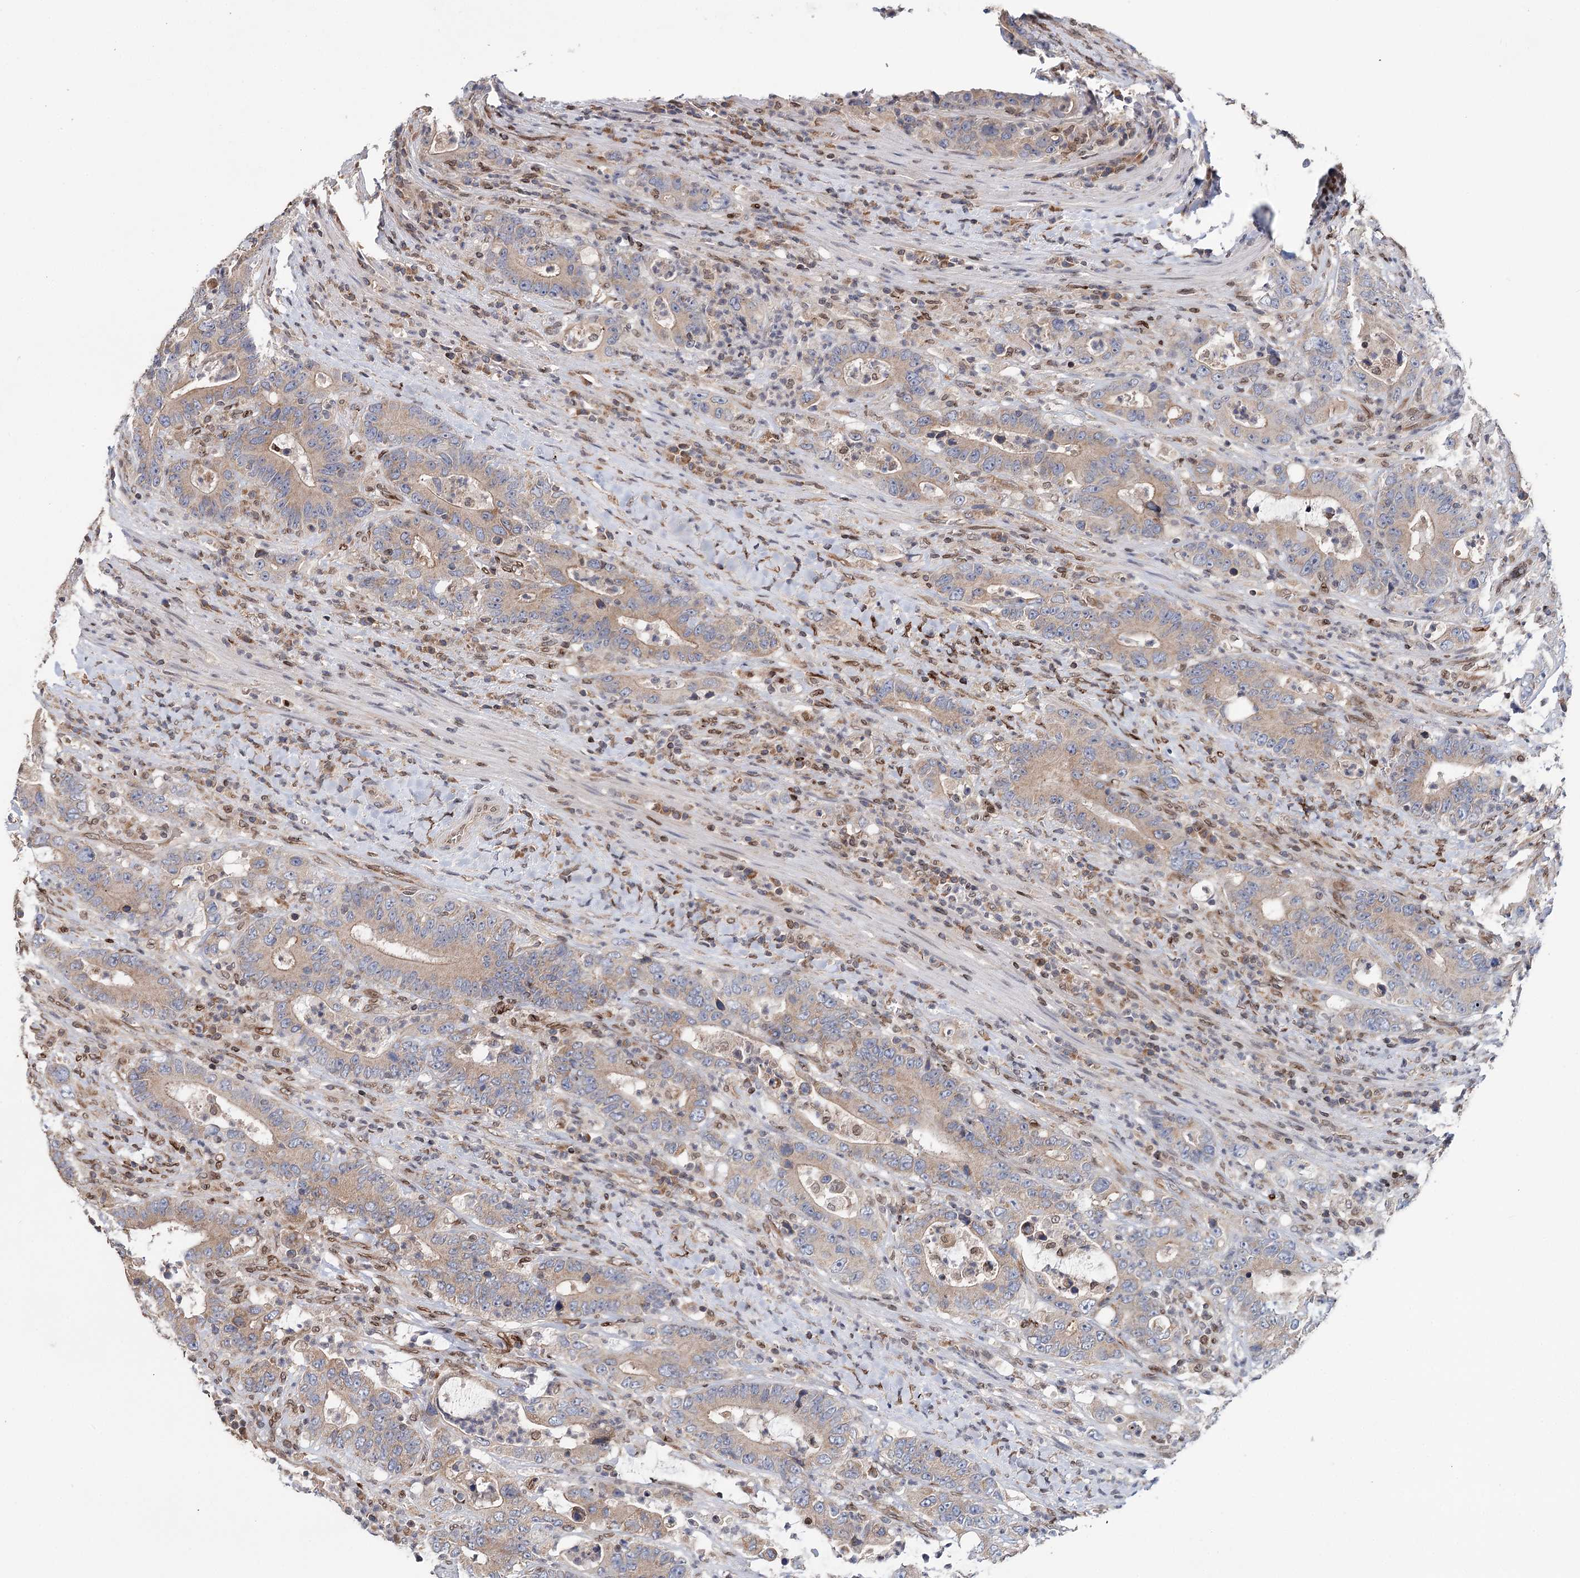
{"staining": {"intensity": "weak", "quantity": ">75%", "location": "cytoplasmic/membranous"}, "tissue": "colorectal cancer", "cell_type": "Tumor cells", "image_type": "cancer", "snomed": [{"axis": "morphology", "description": "Adenocarcinoma, NOS"}, {"axis": "topography", "description": "Colon"}], "caption": "Colorectal cancer (adenocarcinoma) tissue reveals weak cytoplasmic/membranous positivity in approximately >75% of tumor cells", "gene": "CFAP46", "patient": {"sex": "female", "age": 75}}